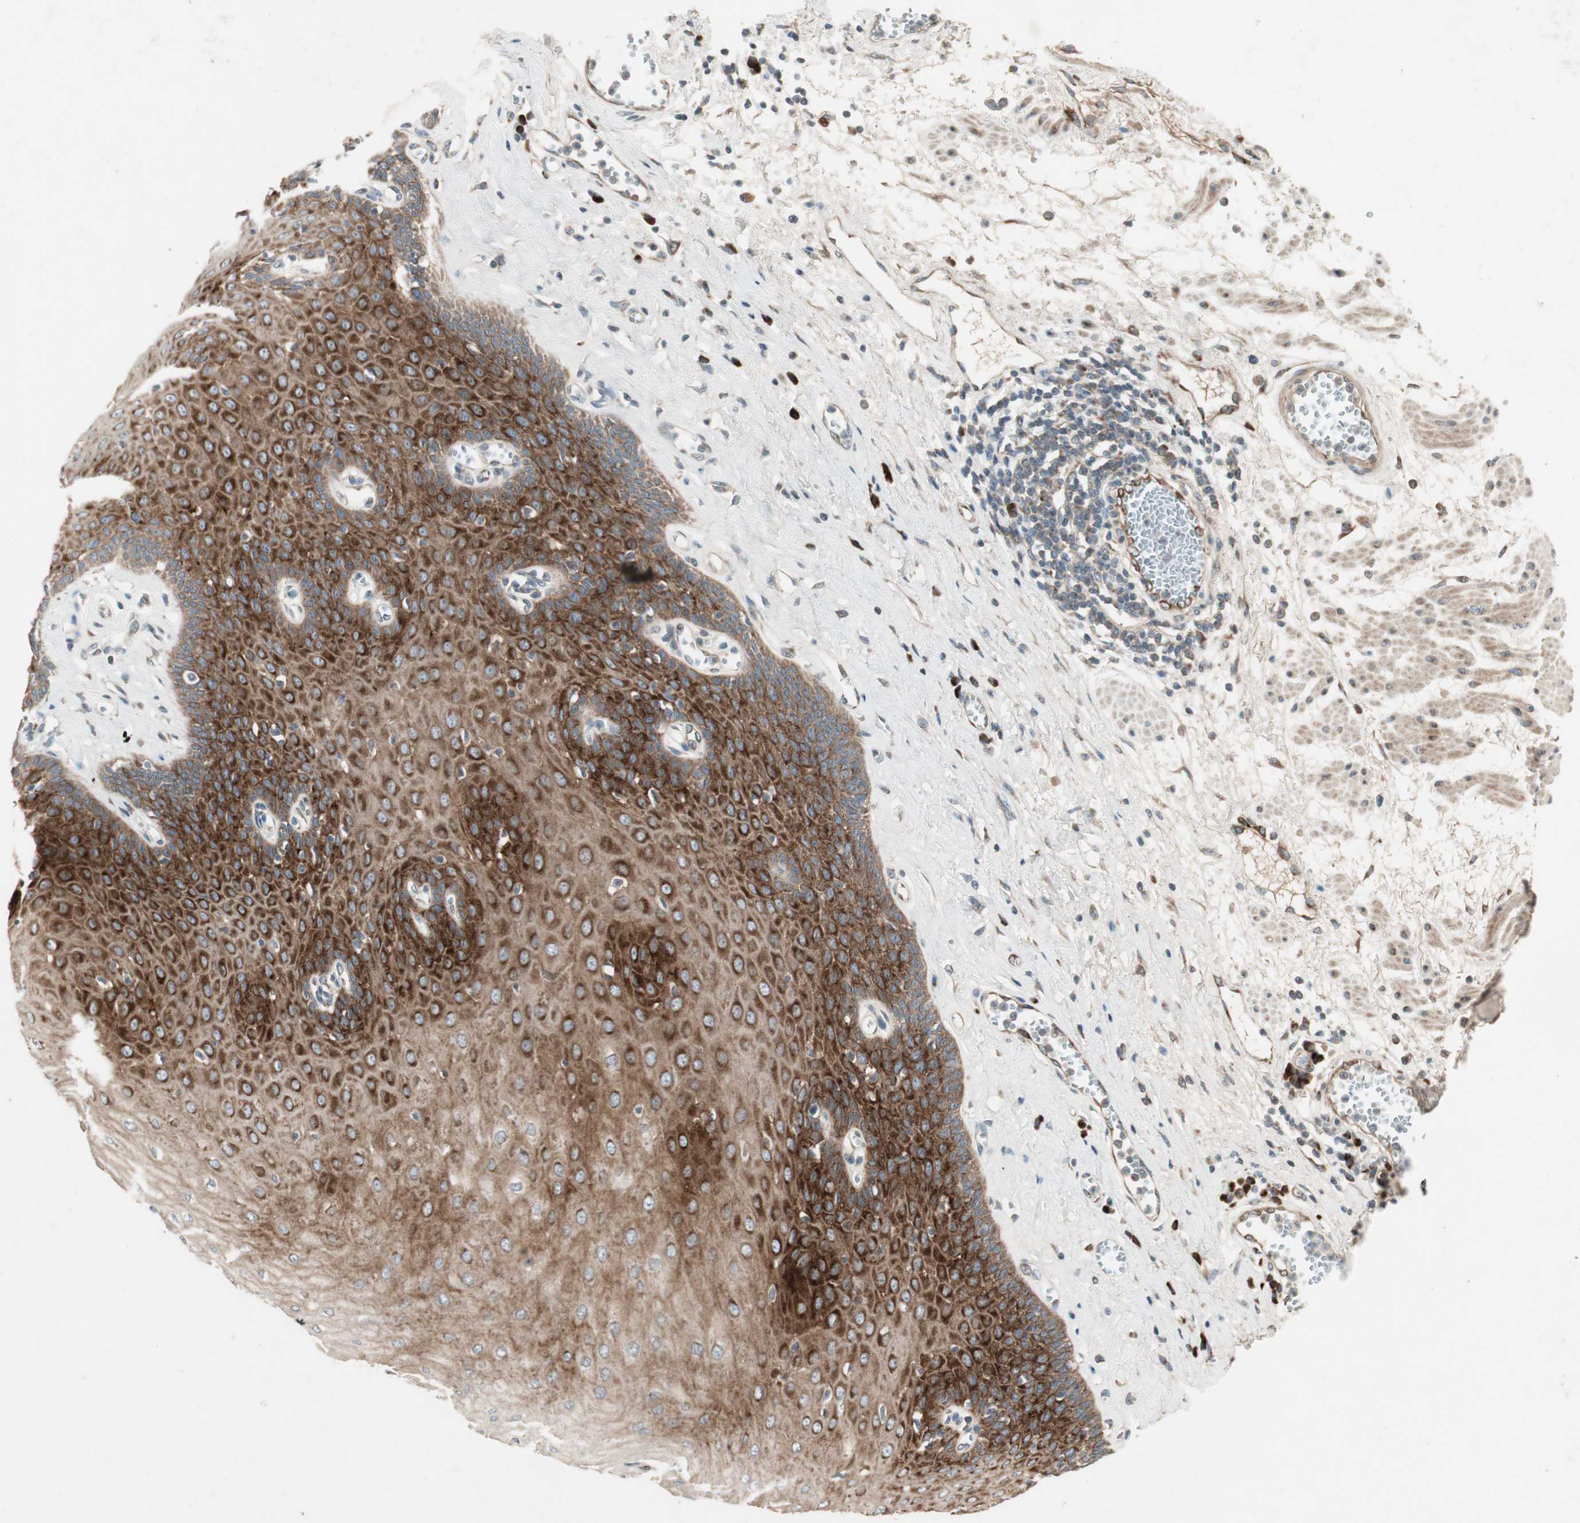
{"staining": {"intensity": "strong", "quantity": ">75%", "location": "cytoplasmic/membranous"}, "tissue": "esophagus", "cell_type": "Squamous epithelial cells", "image_type": "normal", "snomed": [{"axis": "morphology", "description": "Normal tissue, NOS"}, {"axis": "morphology", "description": "Squamous cell carcinoma, NOS"}, {"axis": "topography", "description": "Esophagus"}], "caption": "The immunohistochemical stain shows strong cytoplasmic/membranous positivity in squamous epithelial cells of unremarkable esophagus. Immunohistochemistry stains the protein of interest in brown and the nuclei are stained blue.", "gene": "APOO", "patient": {"sex": "male", "age": 65}}